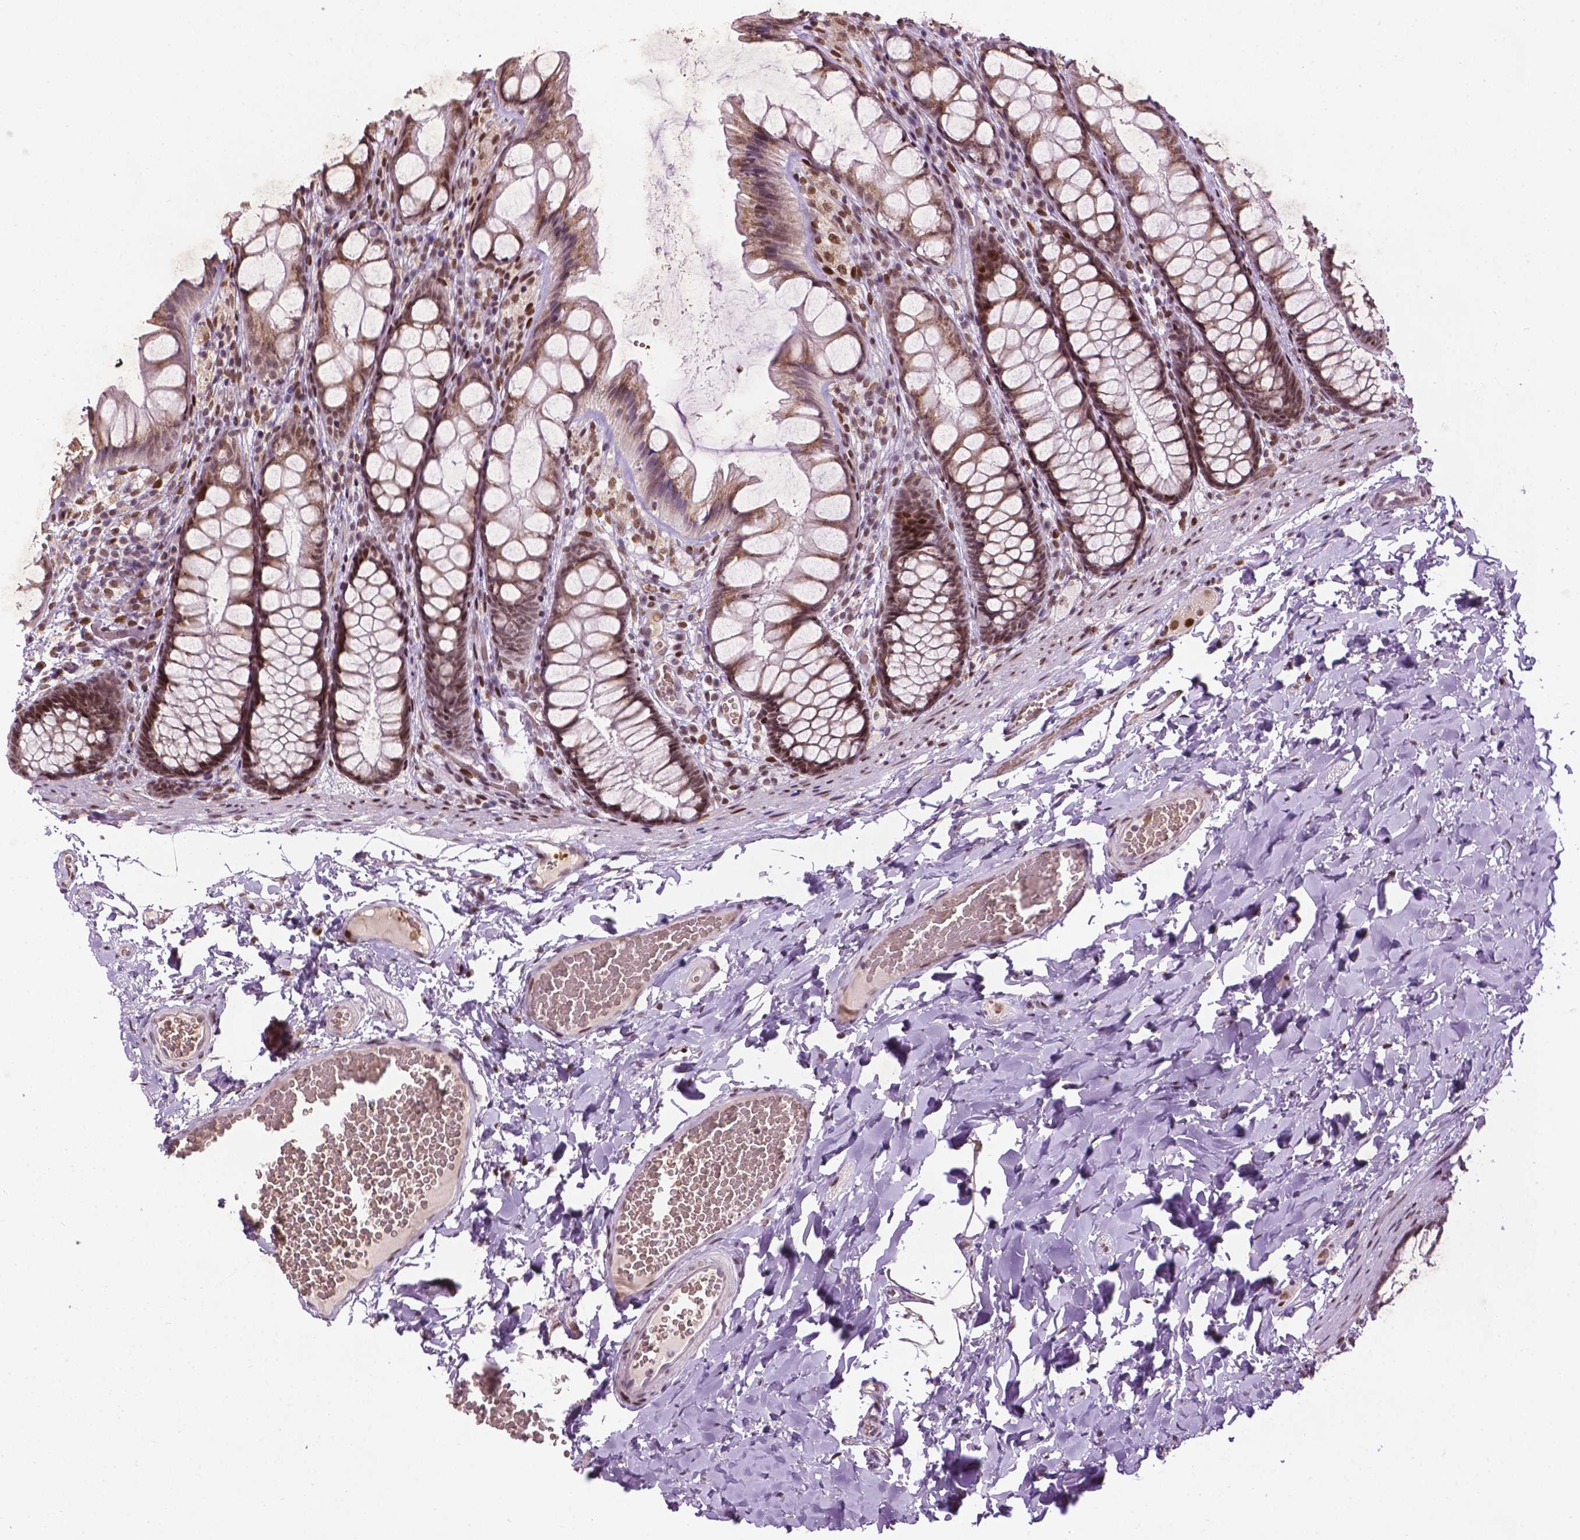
{"staining": {"intensity": "moderate", "quantity": ">75%", "location": "nuclear"}, "tissue": "colon", "cell_type": "Endothelial cells", "image_type": "normal", "snomed": [{"axis": "morphology", "description": "Normal tissue, NOS"}, {"axis": "topography", "description": "Colon"}], "caption": "Normal colon reveals moderate nuclear expression in about >75% of endothelial cells, visualized by immunohistochemistry.", "gene": "ZNF41", "patient": {"sex": "male", "age": 47}}